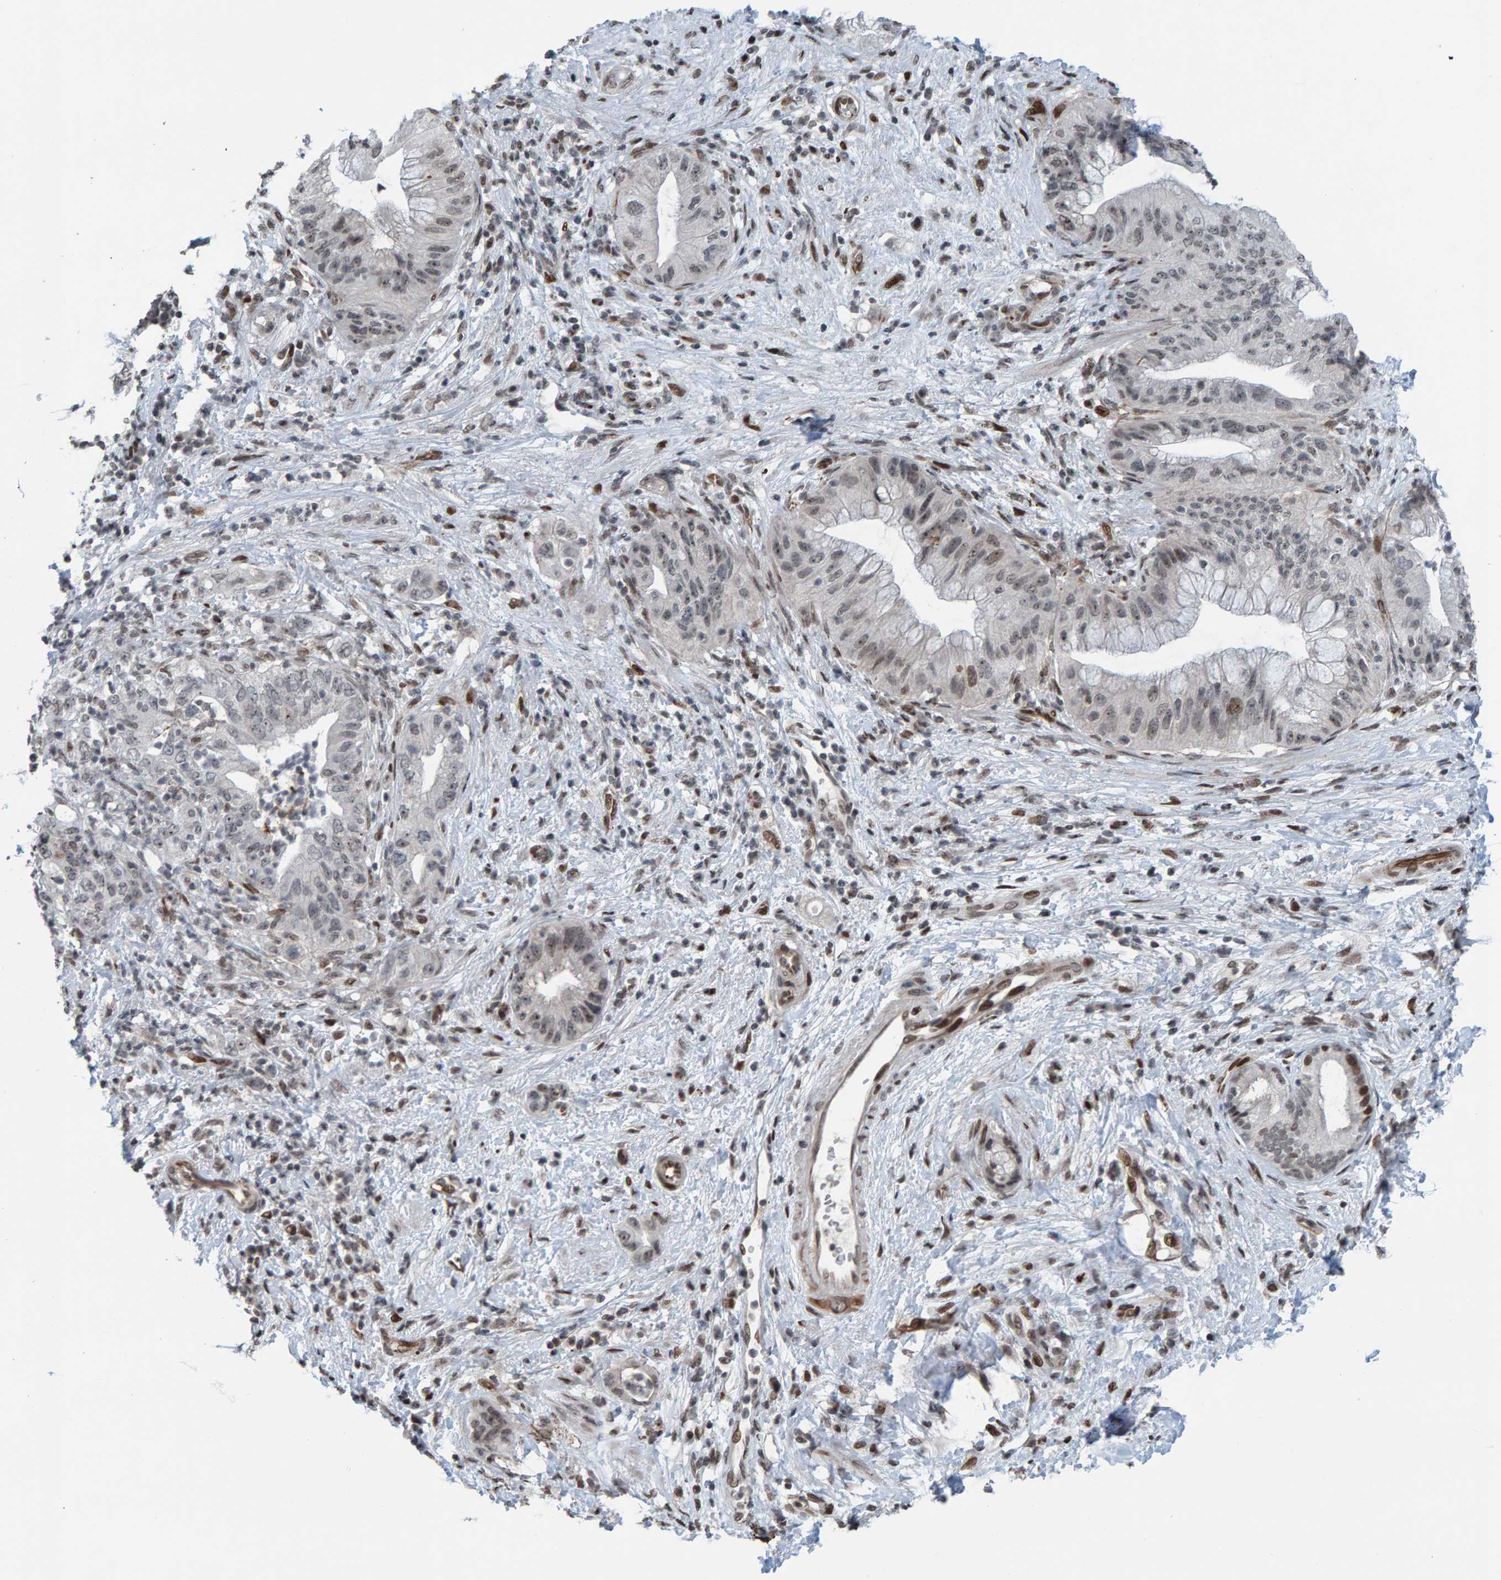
{"staining": {"intensity": "weak", "quantity": "25%-75%", "location": "nuclear"}, "tissue": "pancreatic cancer", "cell_type": "Tumor cells", "image_type": "cancer", "snomed": [{"axis": "morphology", "description": "Adenocarcinoma, NOS"}, {"axis": "topography", "description": "Pancreas"}], "caption": "Immunohistochemical staining of pancreatic cancer shows low levels of weak nuclear staining in approximately 25%-75% of tumor cells.", "gene": "ZNF366", "patient": {"sex": "female", "age": 73}}